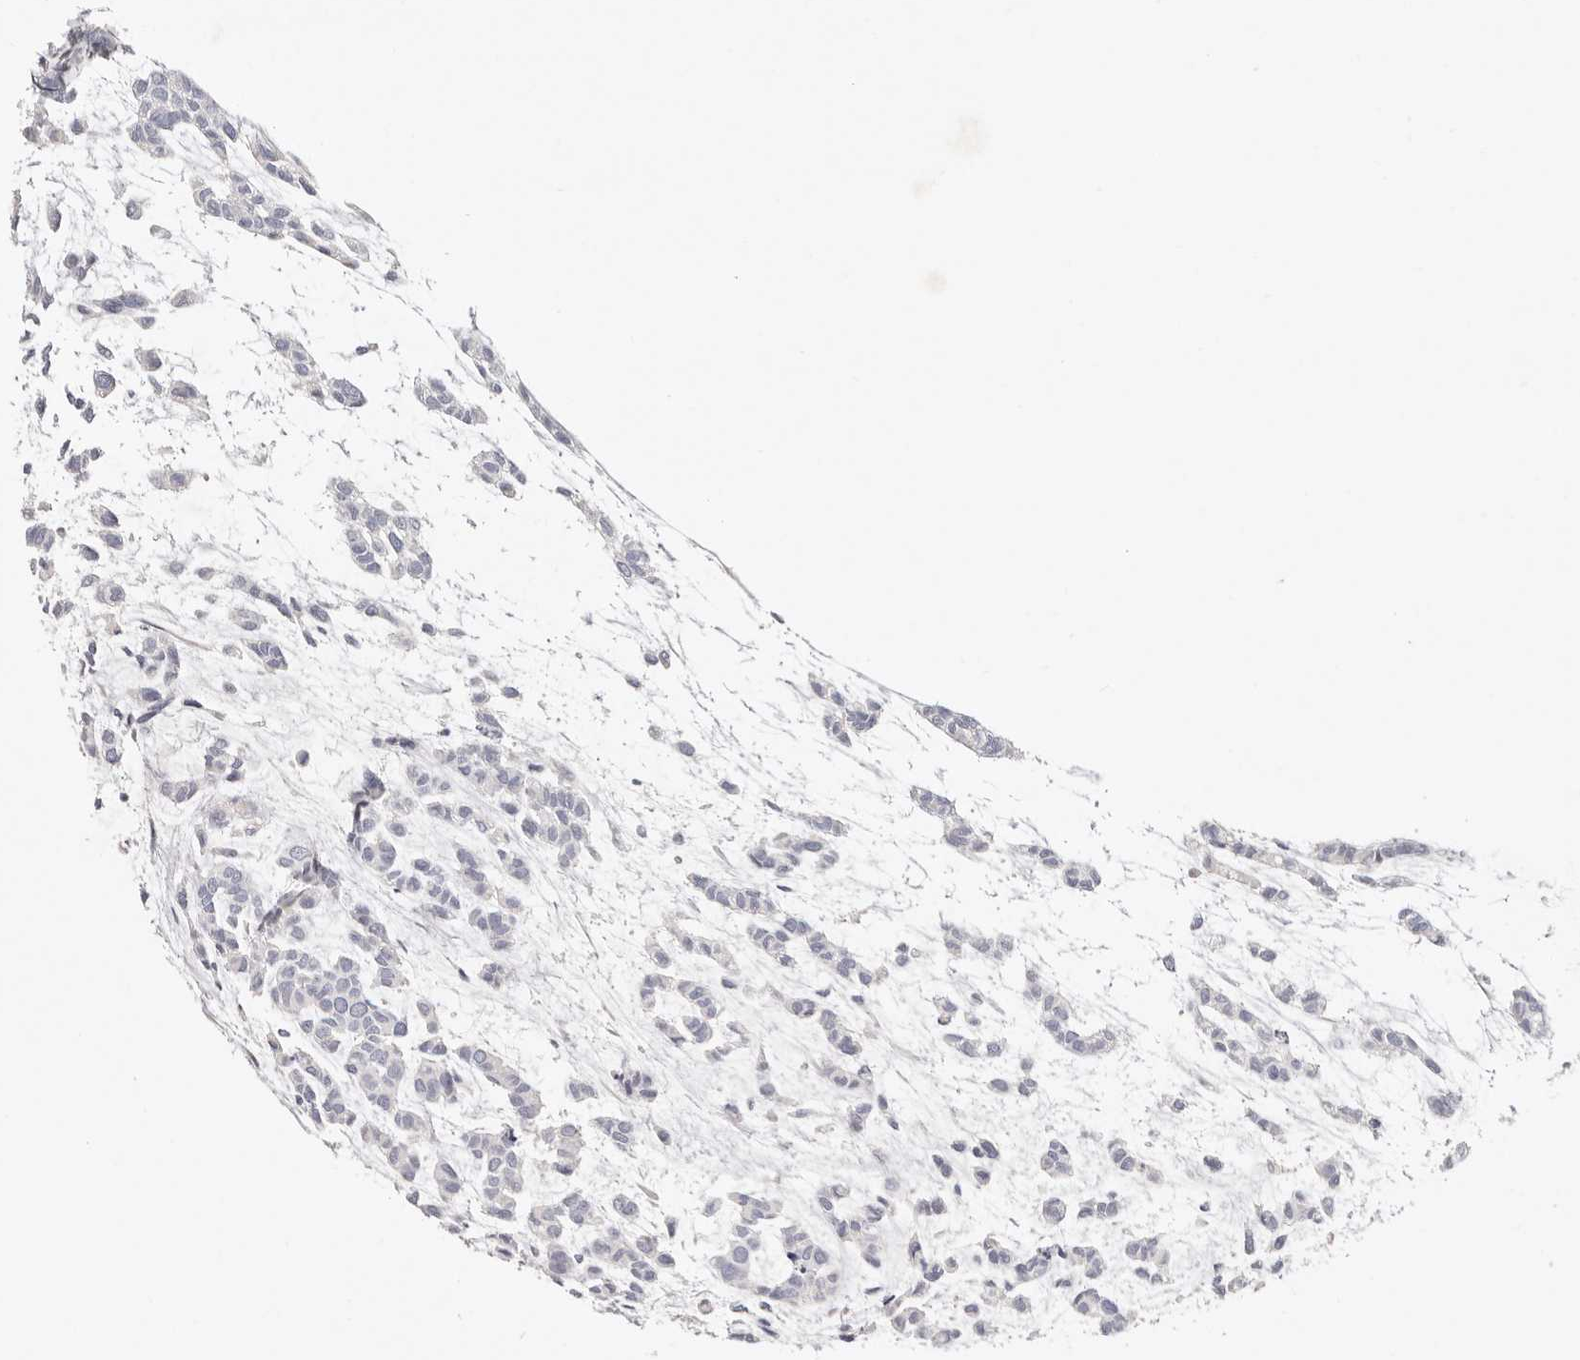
{"staining": {"intensity": "negative", "quantity": "none", "location": "none"}, "tissue": "head and neck cancer", "cell_type": "Tumor cells", "image_type": "cancer", "snomed": [{"axis": "morphology", "description": "Adenocarcinoma, NOS"}, {"axis": "morphology", "description": "Adenoma, NOS"}, {"axis": "topography", "description": "Head-Neck"}], "caption": "This is a histopathology image of immunohistochemistry (IHC) staining of head and neck cancer (adenocarcinoma), which shows no staining in tumor cells.", "gene": "PKDCC", "patient": {"sex": "female", "age": 55}}